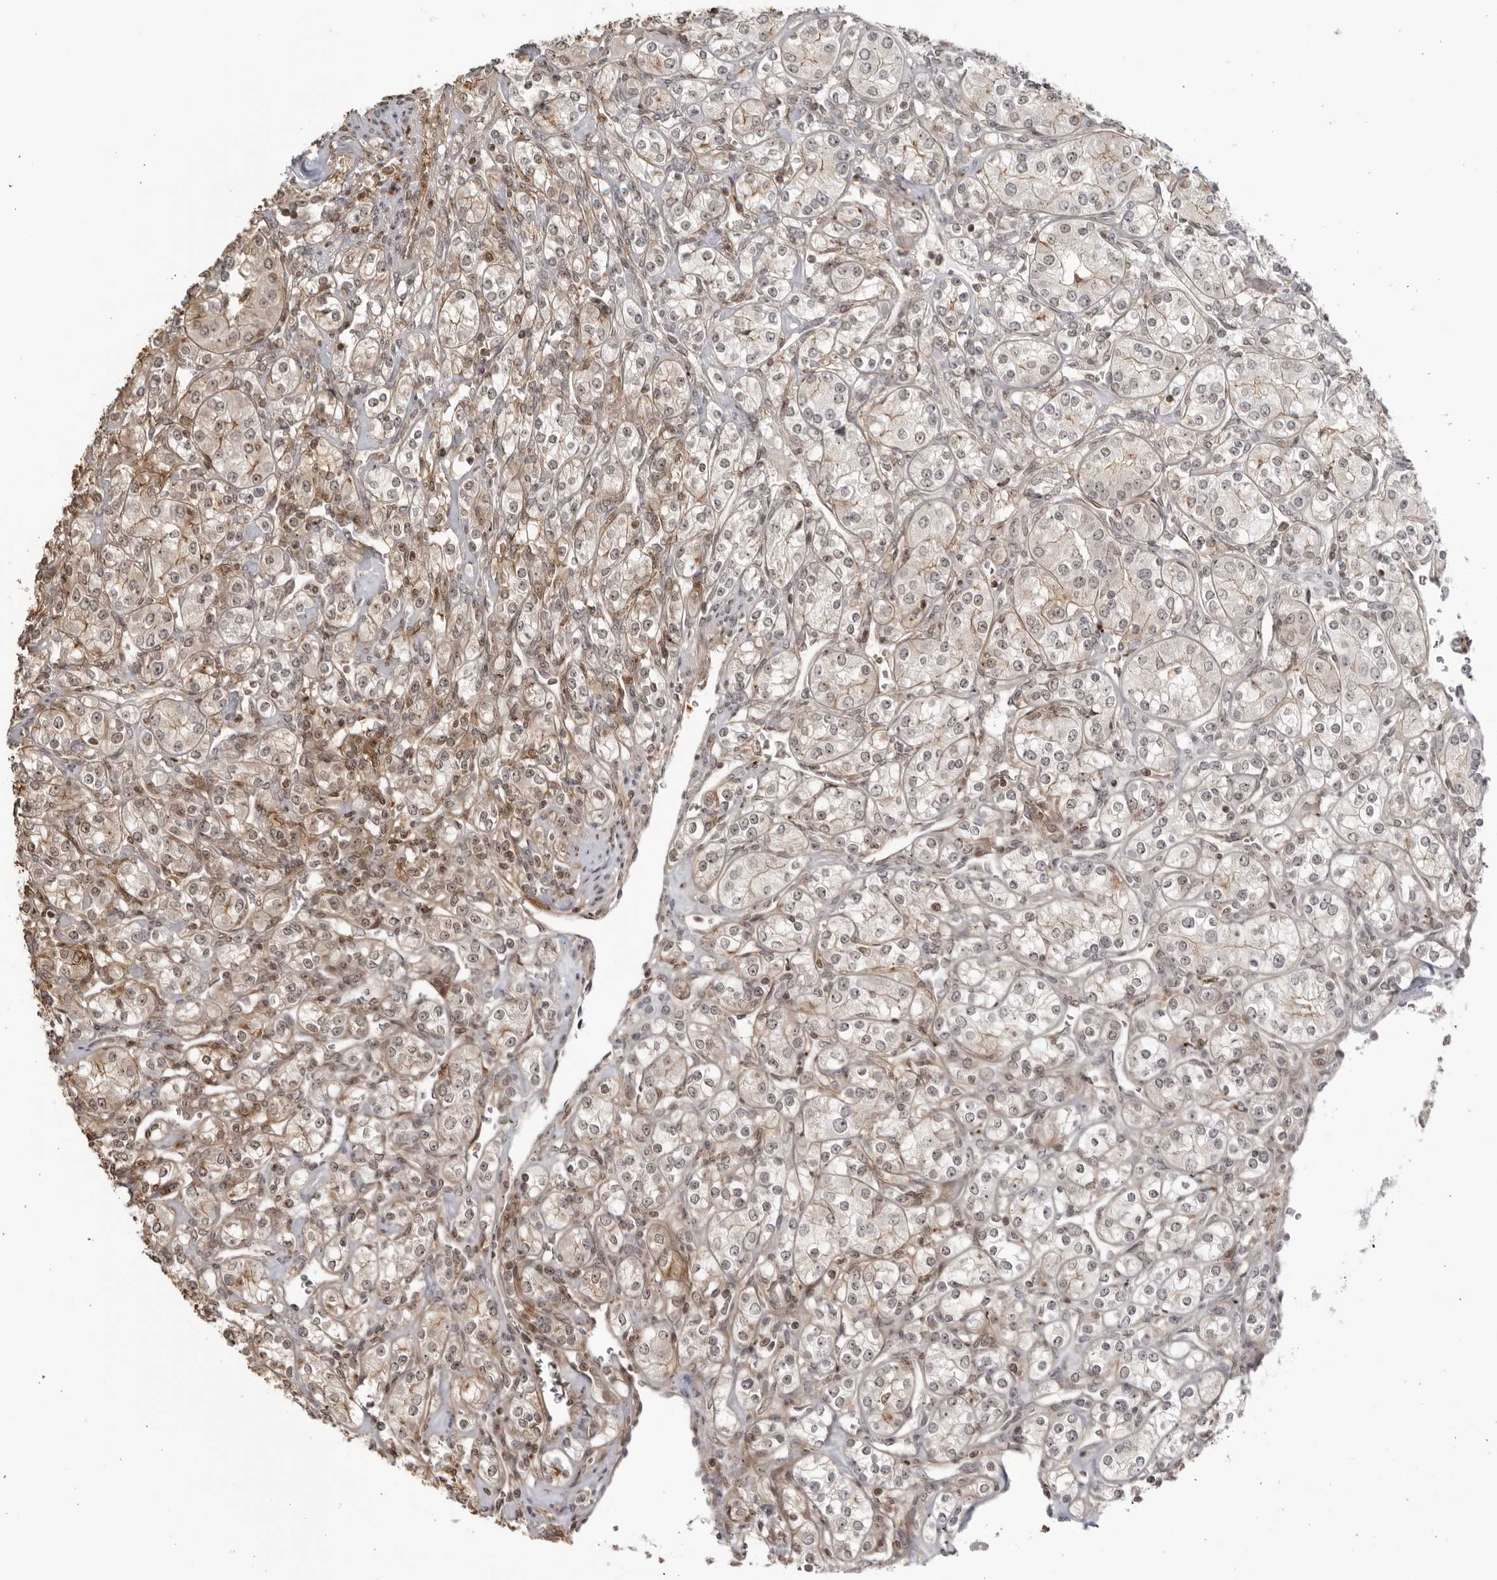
{"staining": {"intensity": "weak", "quantity": "25%-75%", "location": "cytoplasmic/membranous,nuclear"}, "tissue": "renal cancer", "cell_type": "Tumor cells", "image_type": "cancer", "snomed": [{"axis": "morphology", "description": "Adenocarcinoma, NOS"}, {"axis": "topography", "description": "Kidney"}], "caption": "Immunohistochemistry of renal adenocarcinoma demonstrates low levels of weak cytoplasmic/membranous and nuclear positivity in about 25%-75% of tumor cells.", "gene": "TCF21", "patient": {"sex": "male", "age": 77}}